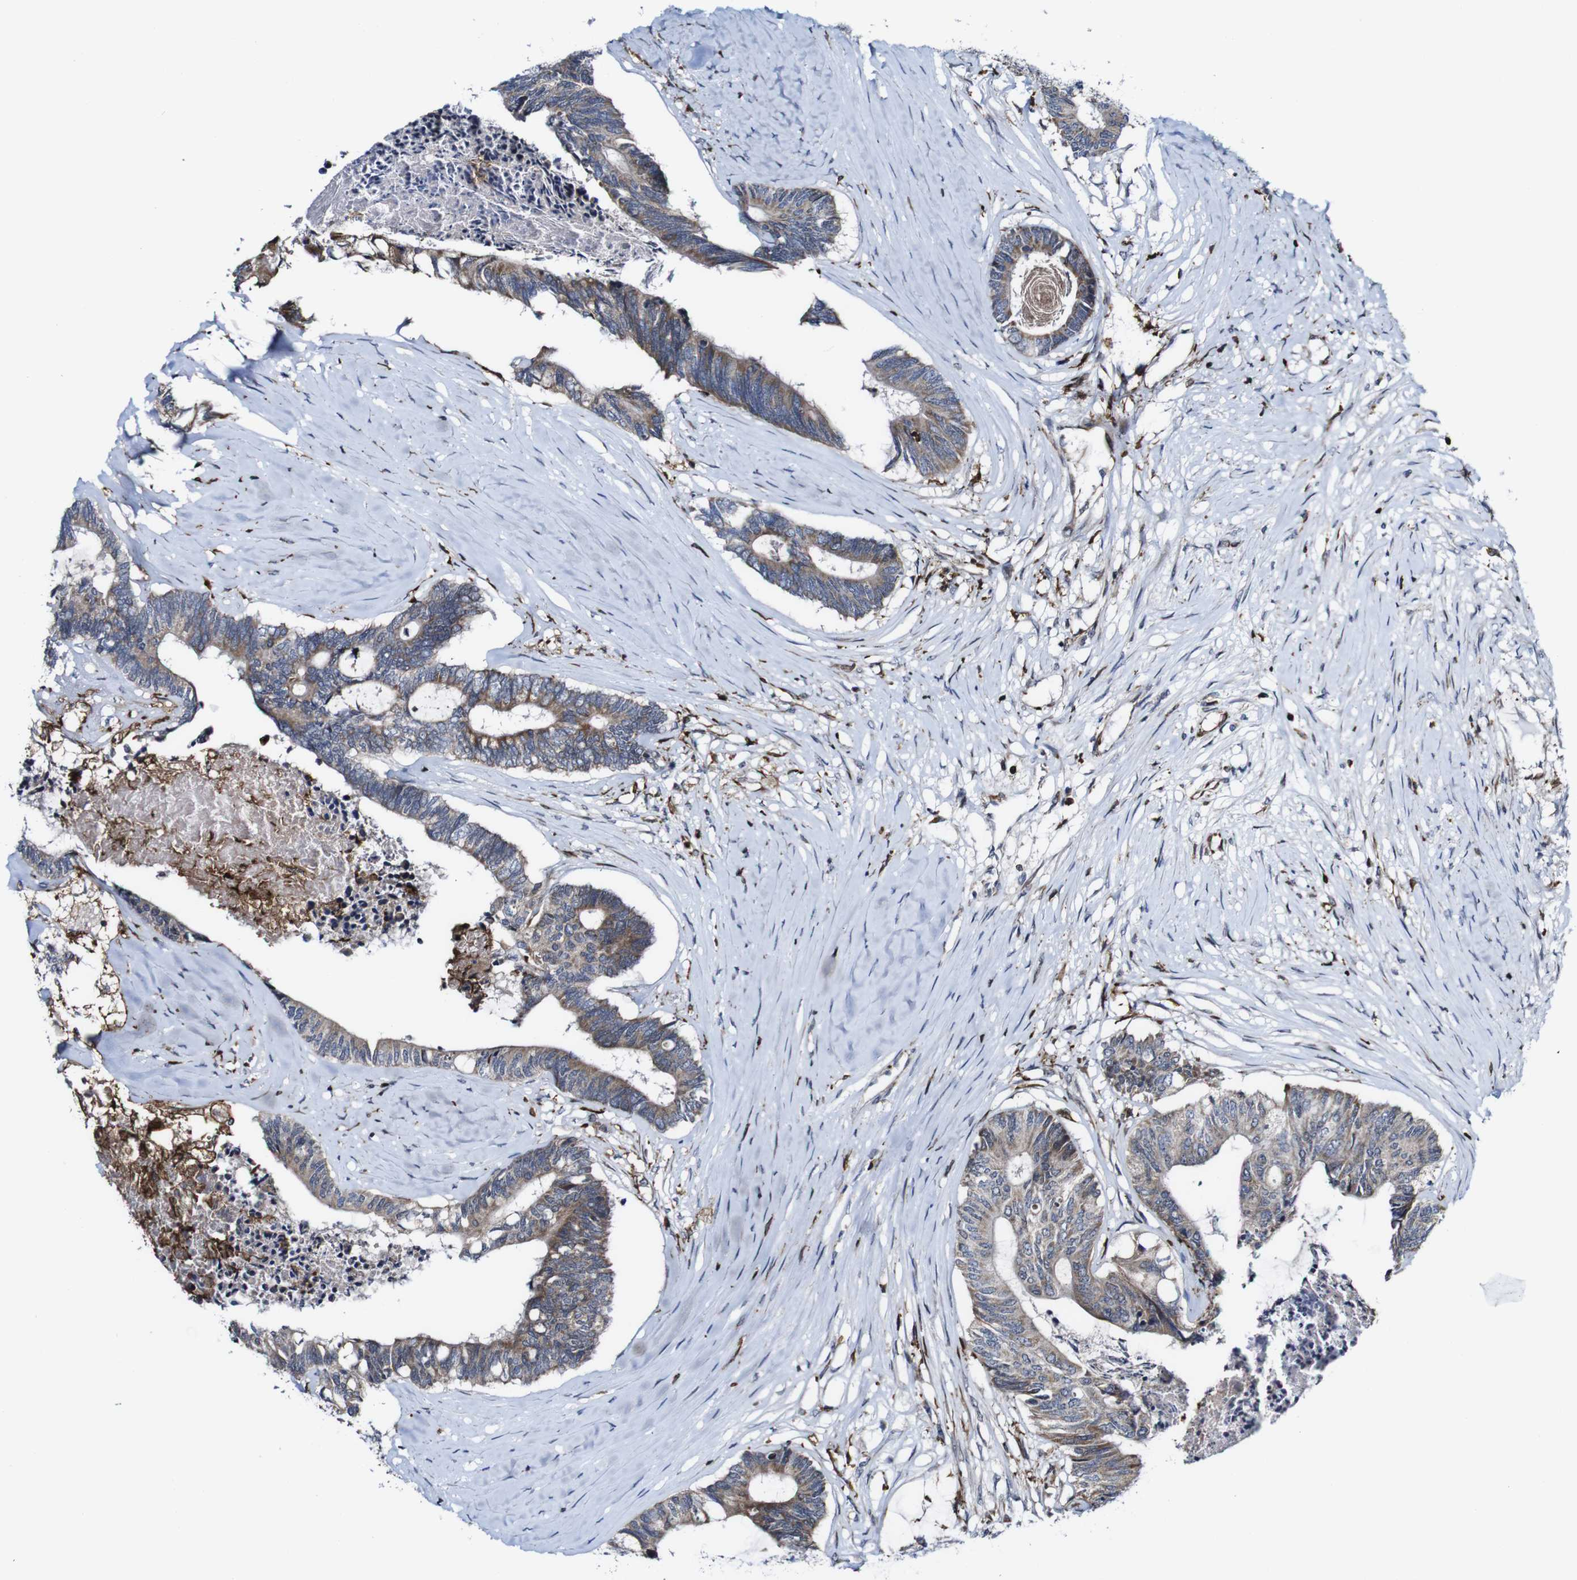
{"staining": {"intensity": "moderate", "quantity": "25%-75%", "location": "cytoplasmic/membranous"}, "tissue": "colorectal cancer", "cell_type": "Tumor cells", "image_type": "cancer", "snomed": [{"axis": "morphology", "description": "Adenocarcinoma, NOS"}, {"axis": "topography", "description": "Rectum"}], "caption": "Approximately 25%-75% of tumor cells in human colorectal cancer show moderate cytoplasmic/membranous protein positivity as visualized by brown immunohistochemical staining.", "gene": "JAK2", "patient": {"sex": "male", "age": 63}}